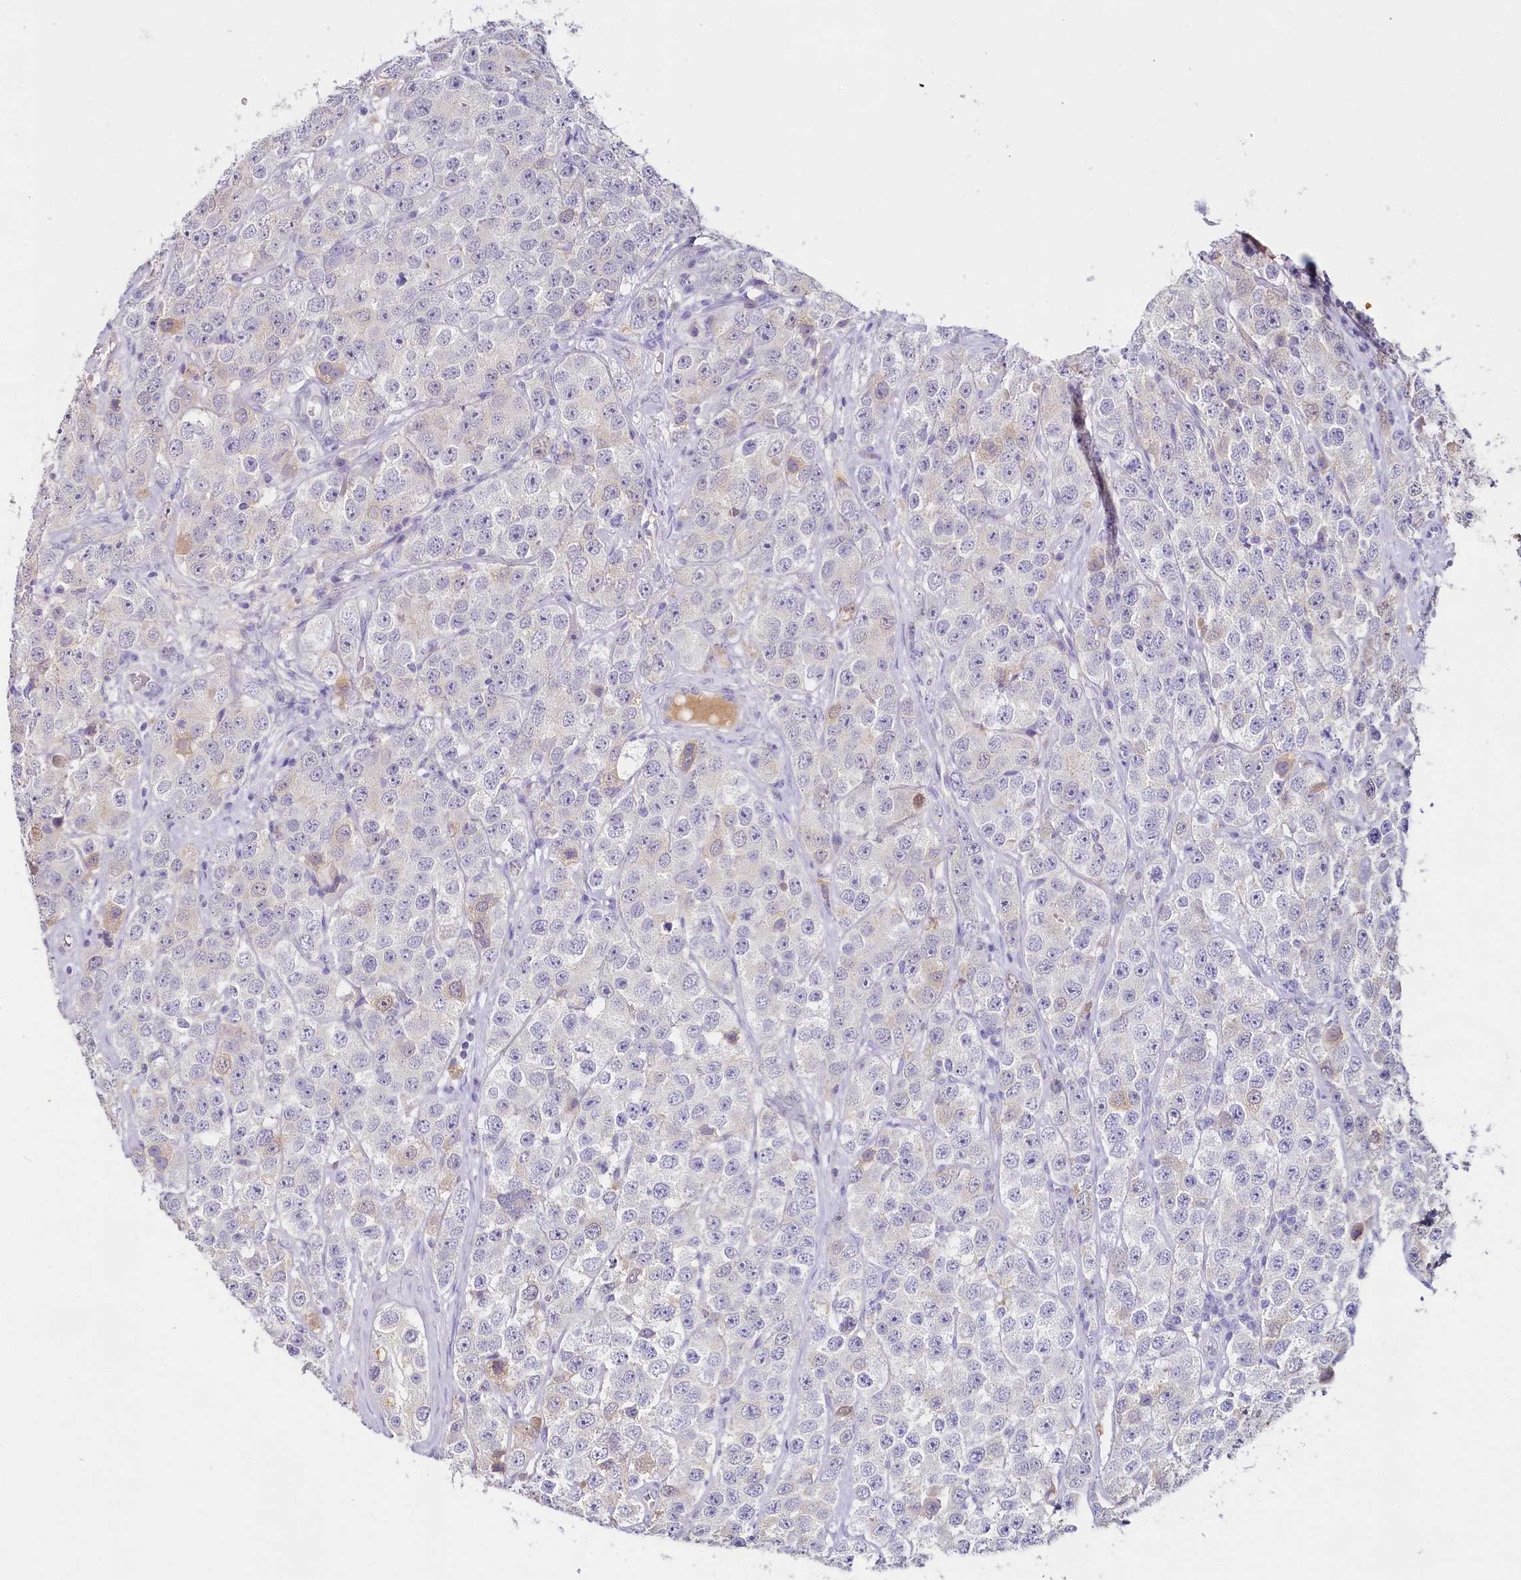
{"staining": {"intensity": "negative", "quantity": "none", "location": "none"}, "tissue": "testis cancer", "cell_type": "Tumor cells", "image_type": "cancer", "snomed": [{"axis": "morphology", "description": "Seminoma, NOS"}, {"axis": "topography", "description": "Testis"}], "caption": "Tumor cells are negative for protein expression in human testis seminoma.", "gene": "HPD", "patient": {"sex": "male", "age": 28}}